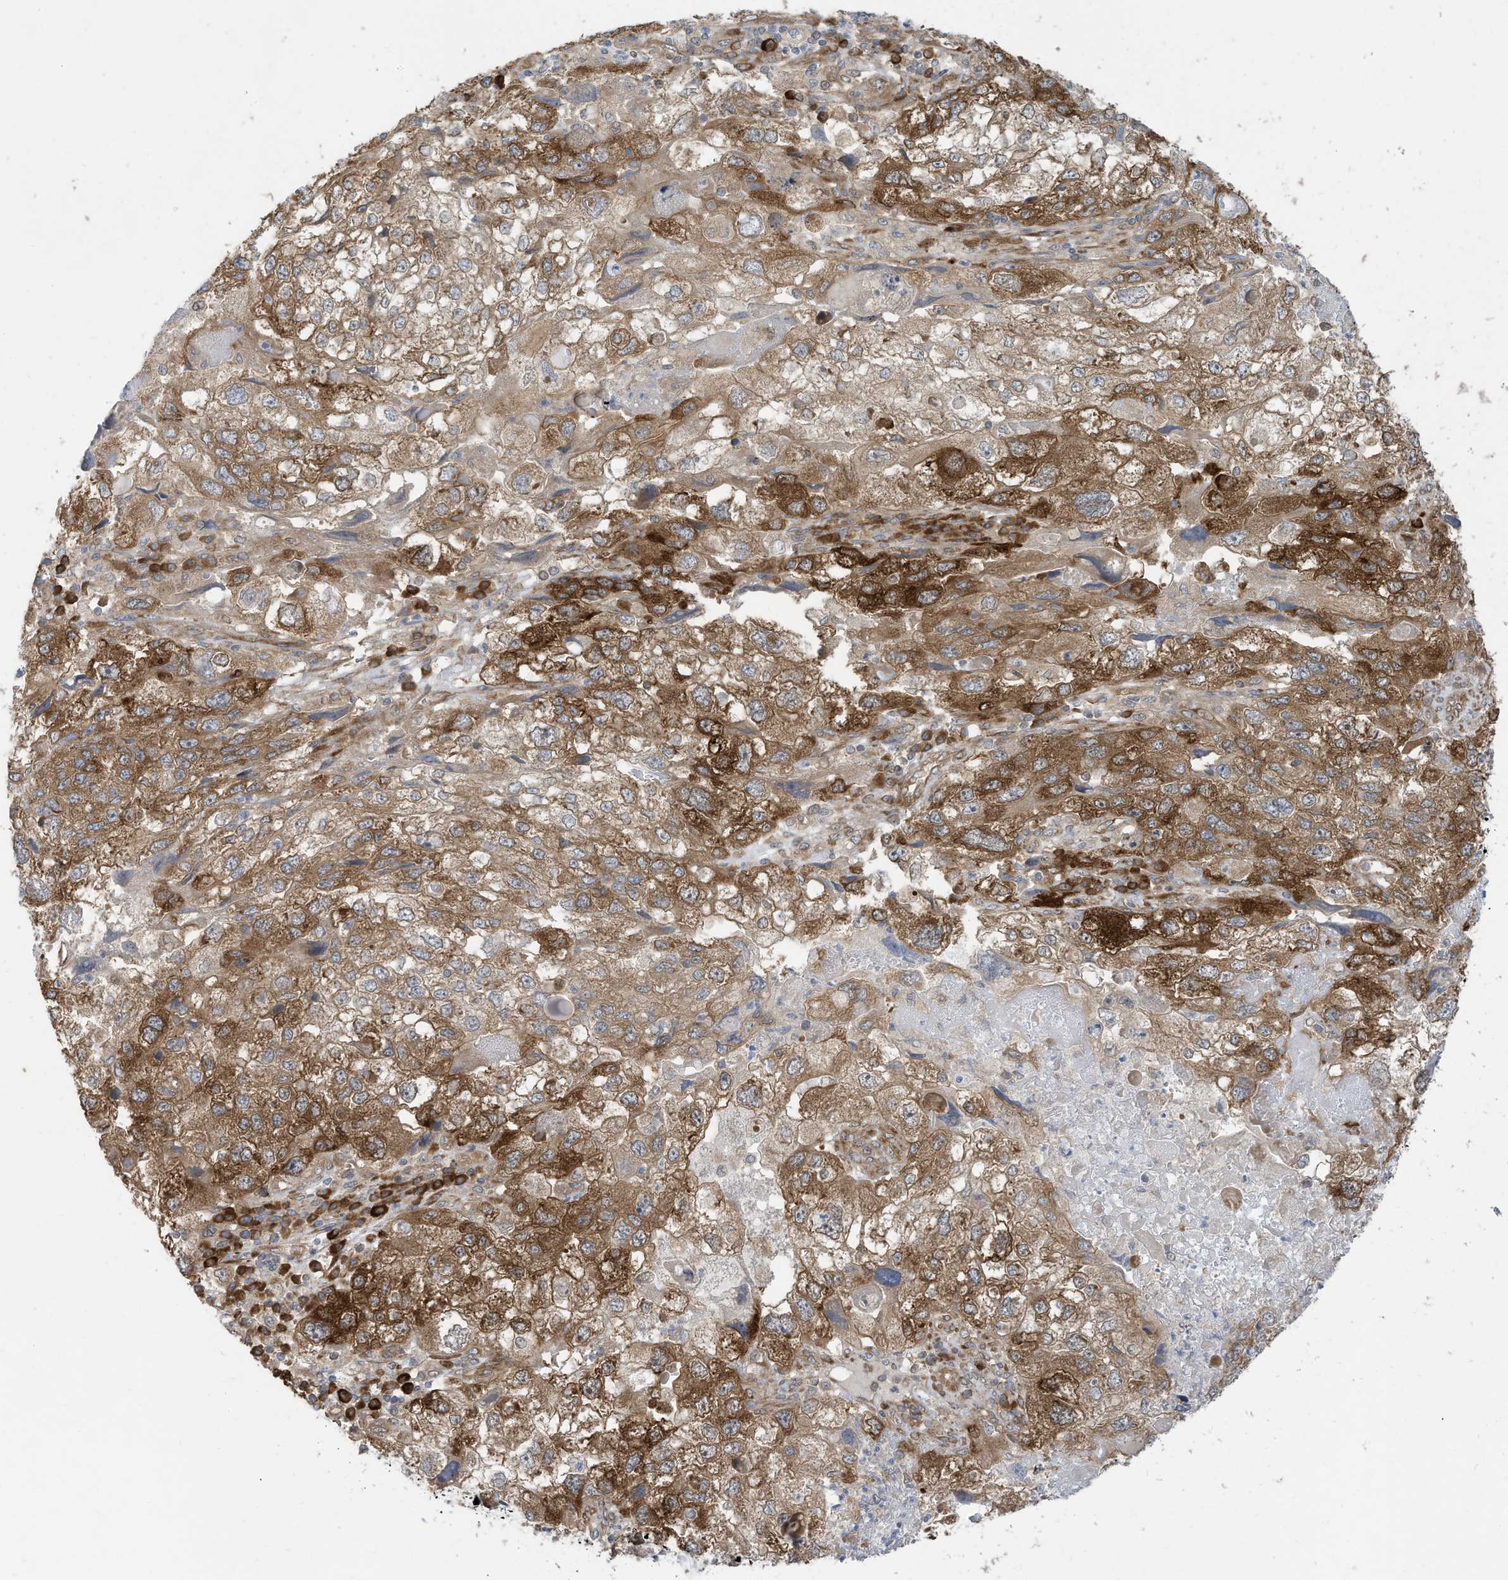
{"staining": {"intensity": "moderate", "quantity": "25%-75%", "location": "cytoplasmic/membranous"}, "tissue": "endometrial cancer", "cell_type": "Tumor cells", "image_type": "cancer", "snomed": [{"axis": "morphology", "description": "Adenocarcinoma, NOS"}, {"axis": "topography", "description": "Endometrium"}], "caption": "Approximately 25%-75% of tumor cells in endometrial adenocarcinoma demonstrate moderate cytoplasmic/membranous protein expression as visualized by brown immunohistochemical staining.", "gene": "USE1", "patient": {"sex": "female", "age": 49}}